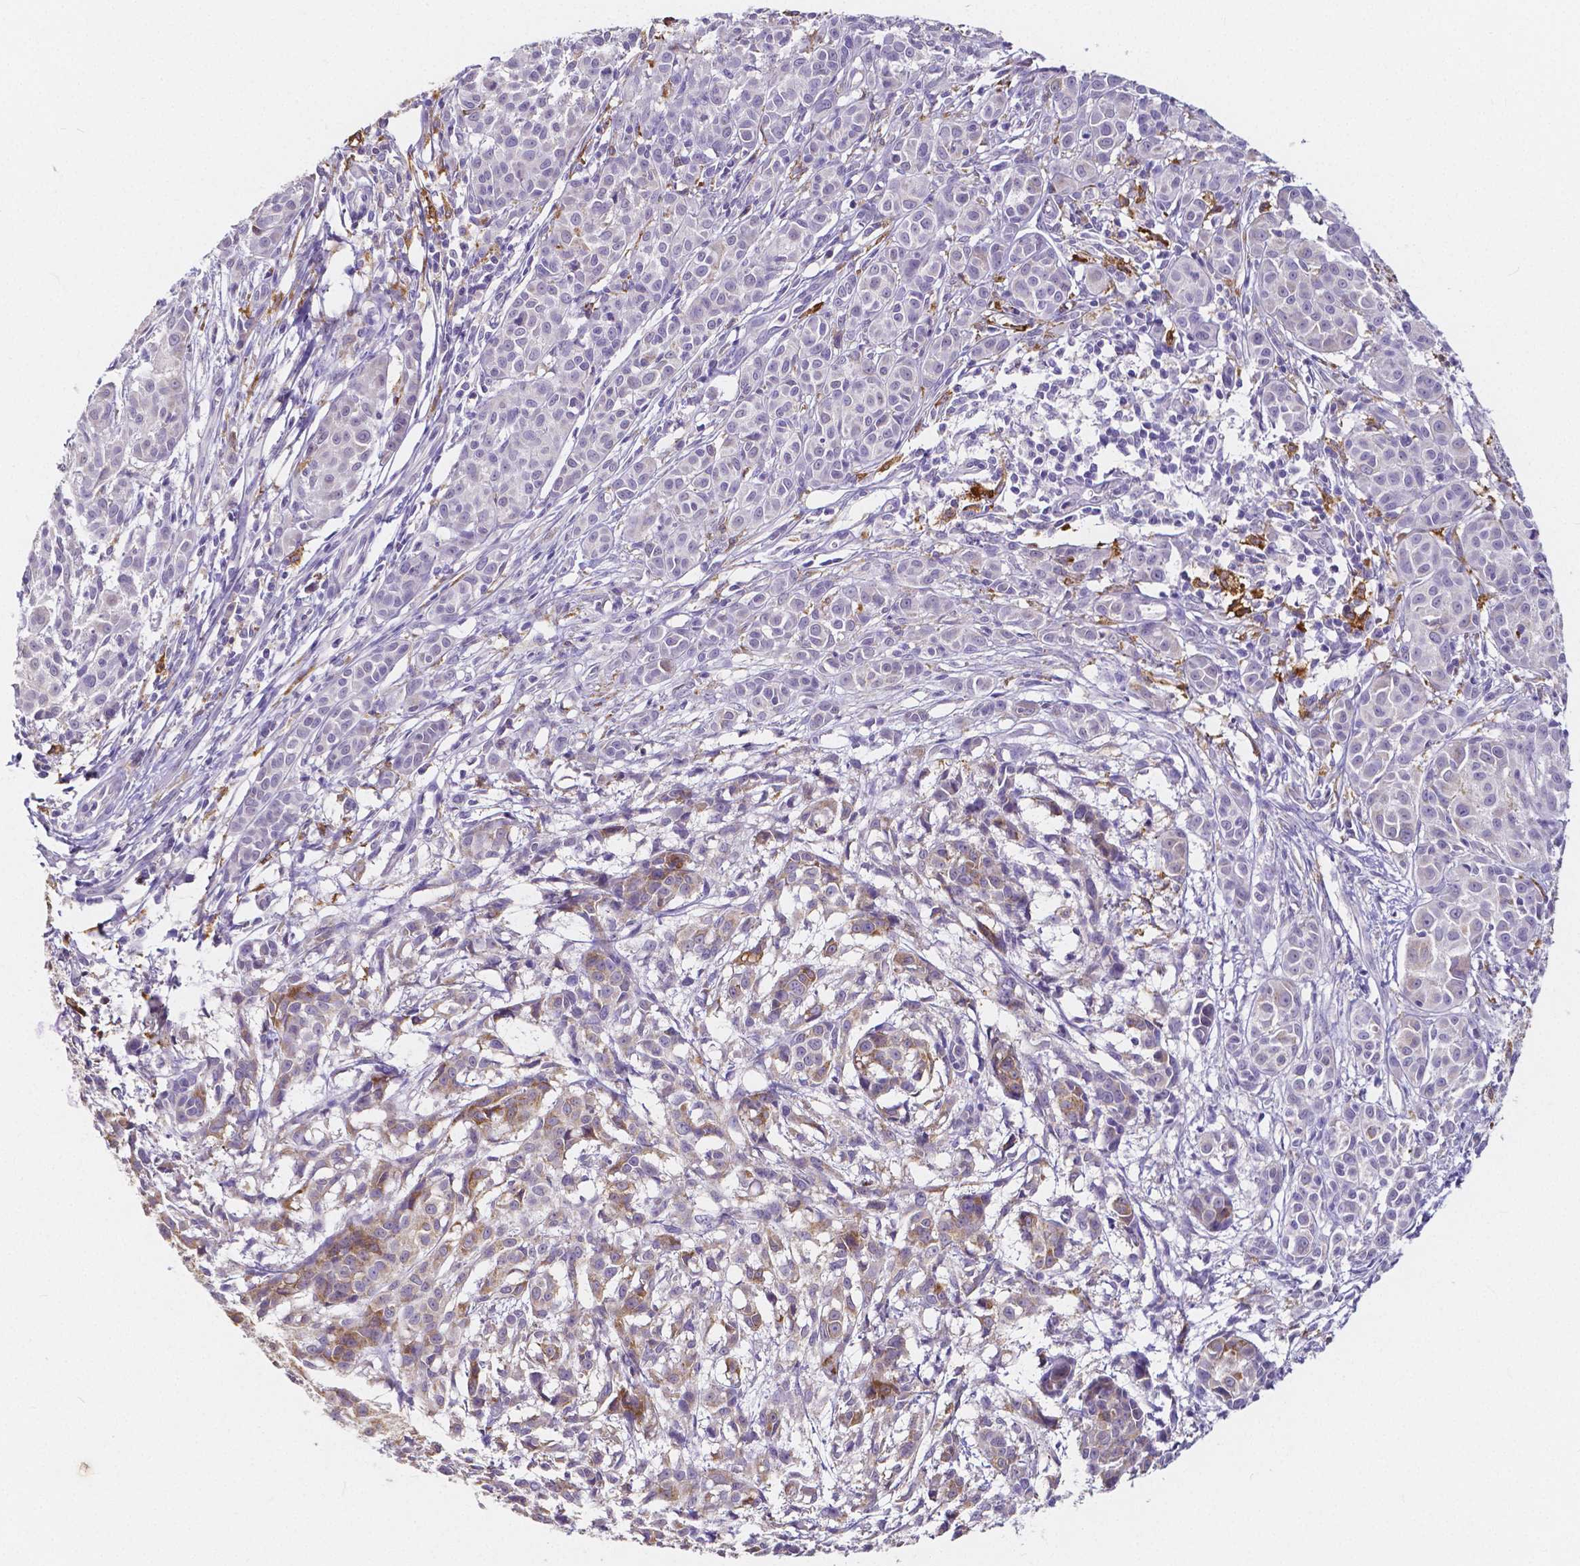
{"staining": {"intensity": "negative", "quantity": "none", "location": "none"}, "tissue": "melanoma", "cell_type": "Tumor cells", "image_type": "cancer", "snomed": [{"axis": "morphology", "description": "Malignant melanoma, NOS"}, {"axis": "topography", "description": "Skin"}], "caption": "DAB immunohistochemical staining of human melanoma demonstrates no significant staining in tumor cells. (DAB IHC with hematoxylin counter stain).", "gene": "ACP5", "patient": {"sex": "male", "age": 48}}